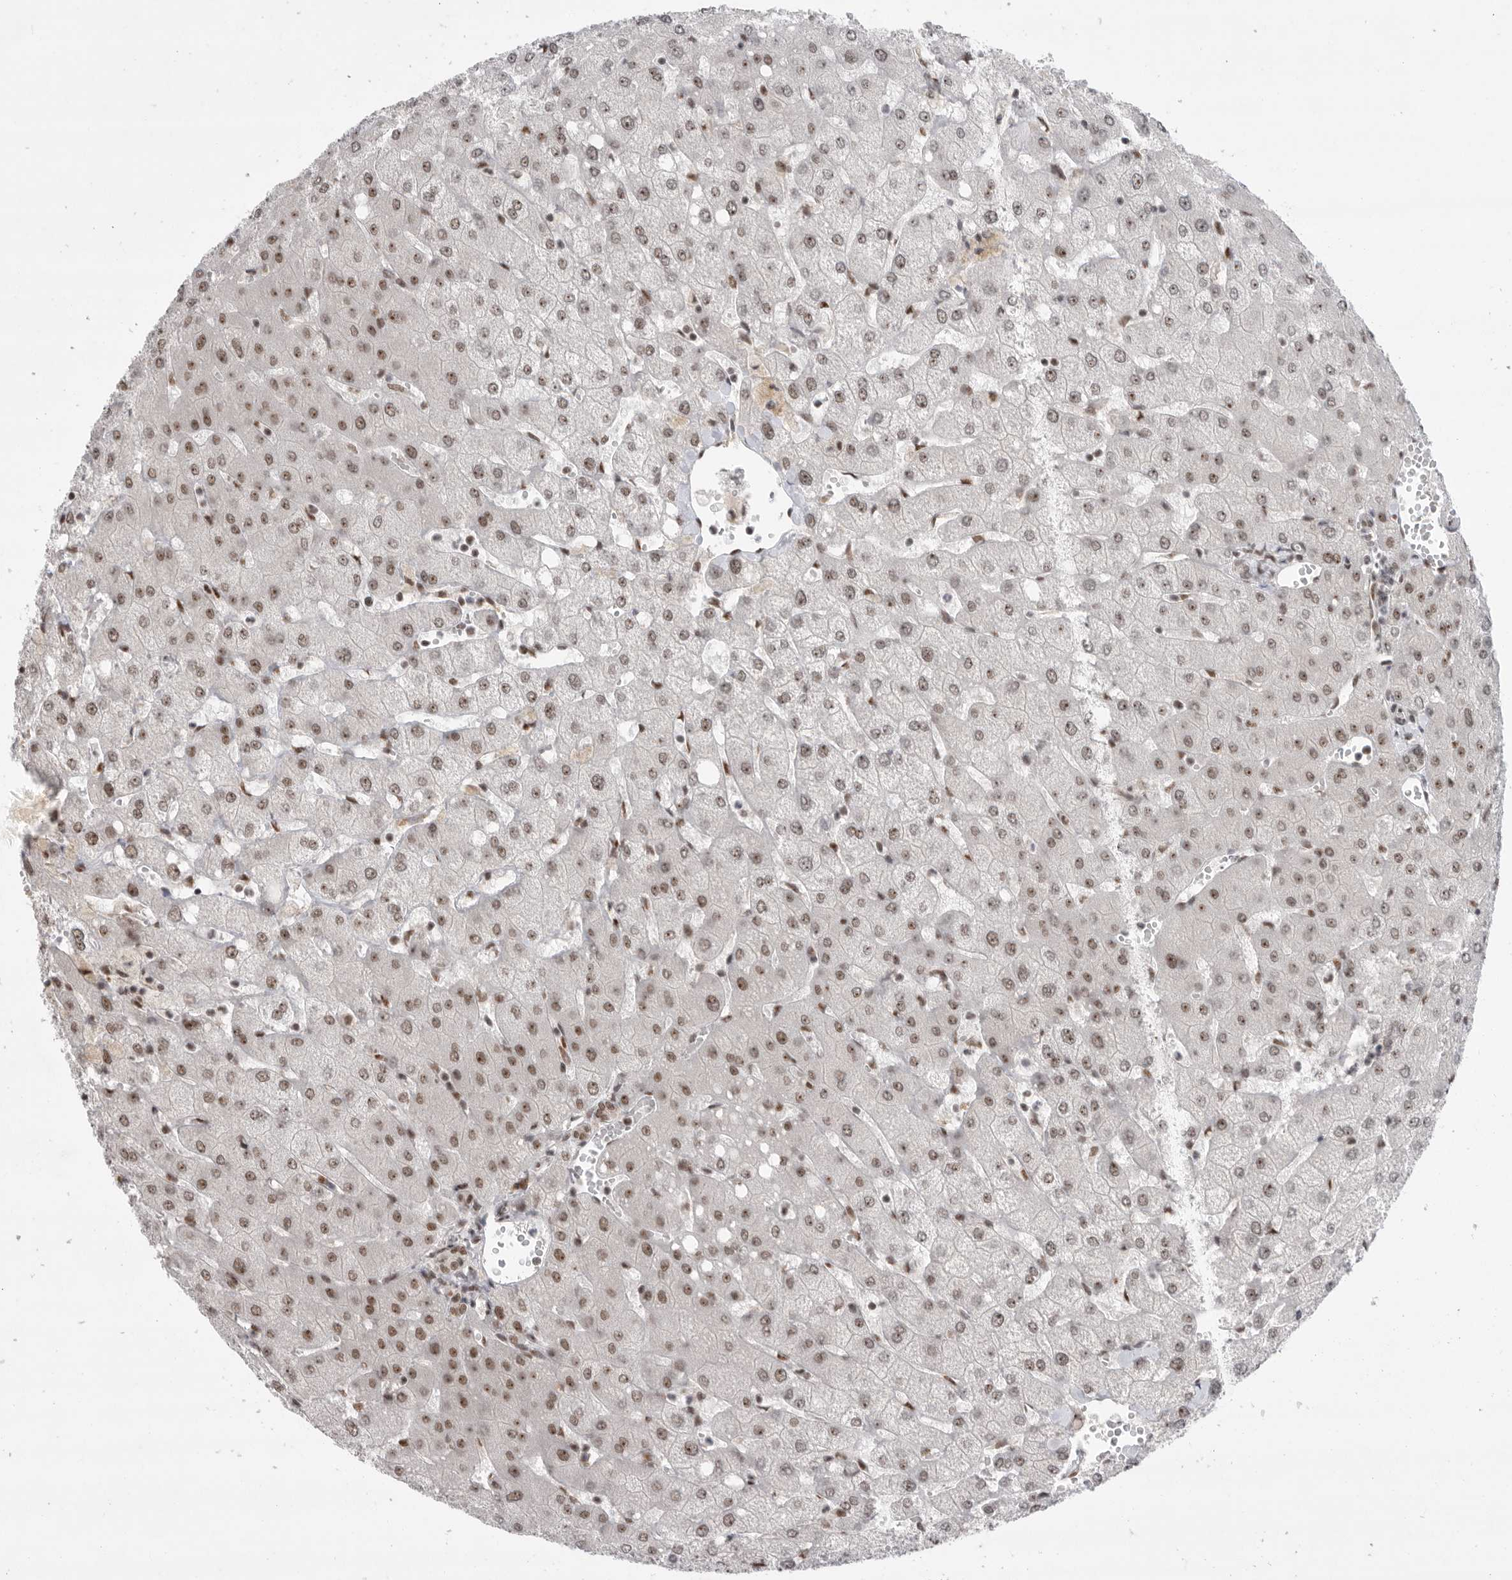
{"staining": {"intensity": "weak", "quantity": "<25%", "location": "nuclear"}, "tissue": "liver", "cell_type": "Cholangiocytes", "image_type": "normal", "snomed": [{"axis": "morphology", "description": "Normal tissue, NOS"}, {"axis": "topography", "description": "Liver"}], "caption": "IHC photomicrograph of benign liver stained for a protein (brown), which demonstrates no positivity in cholangiocytes.", "gene": "ZNF830", "patient": {"sex": "female", "age": 54}}